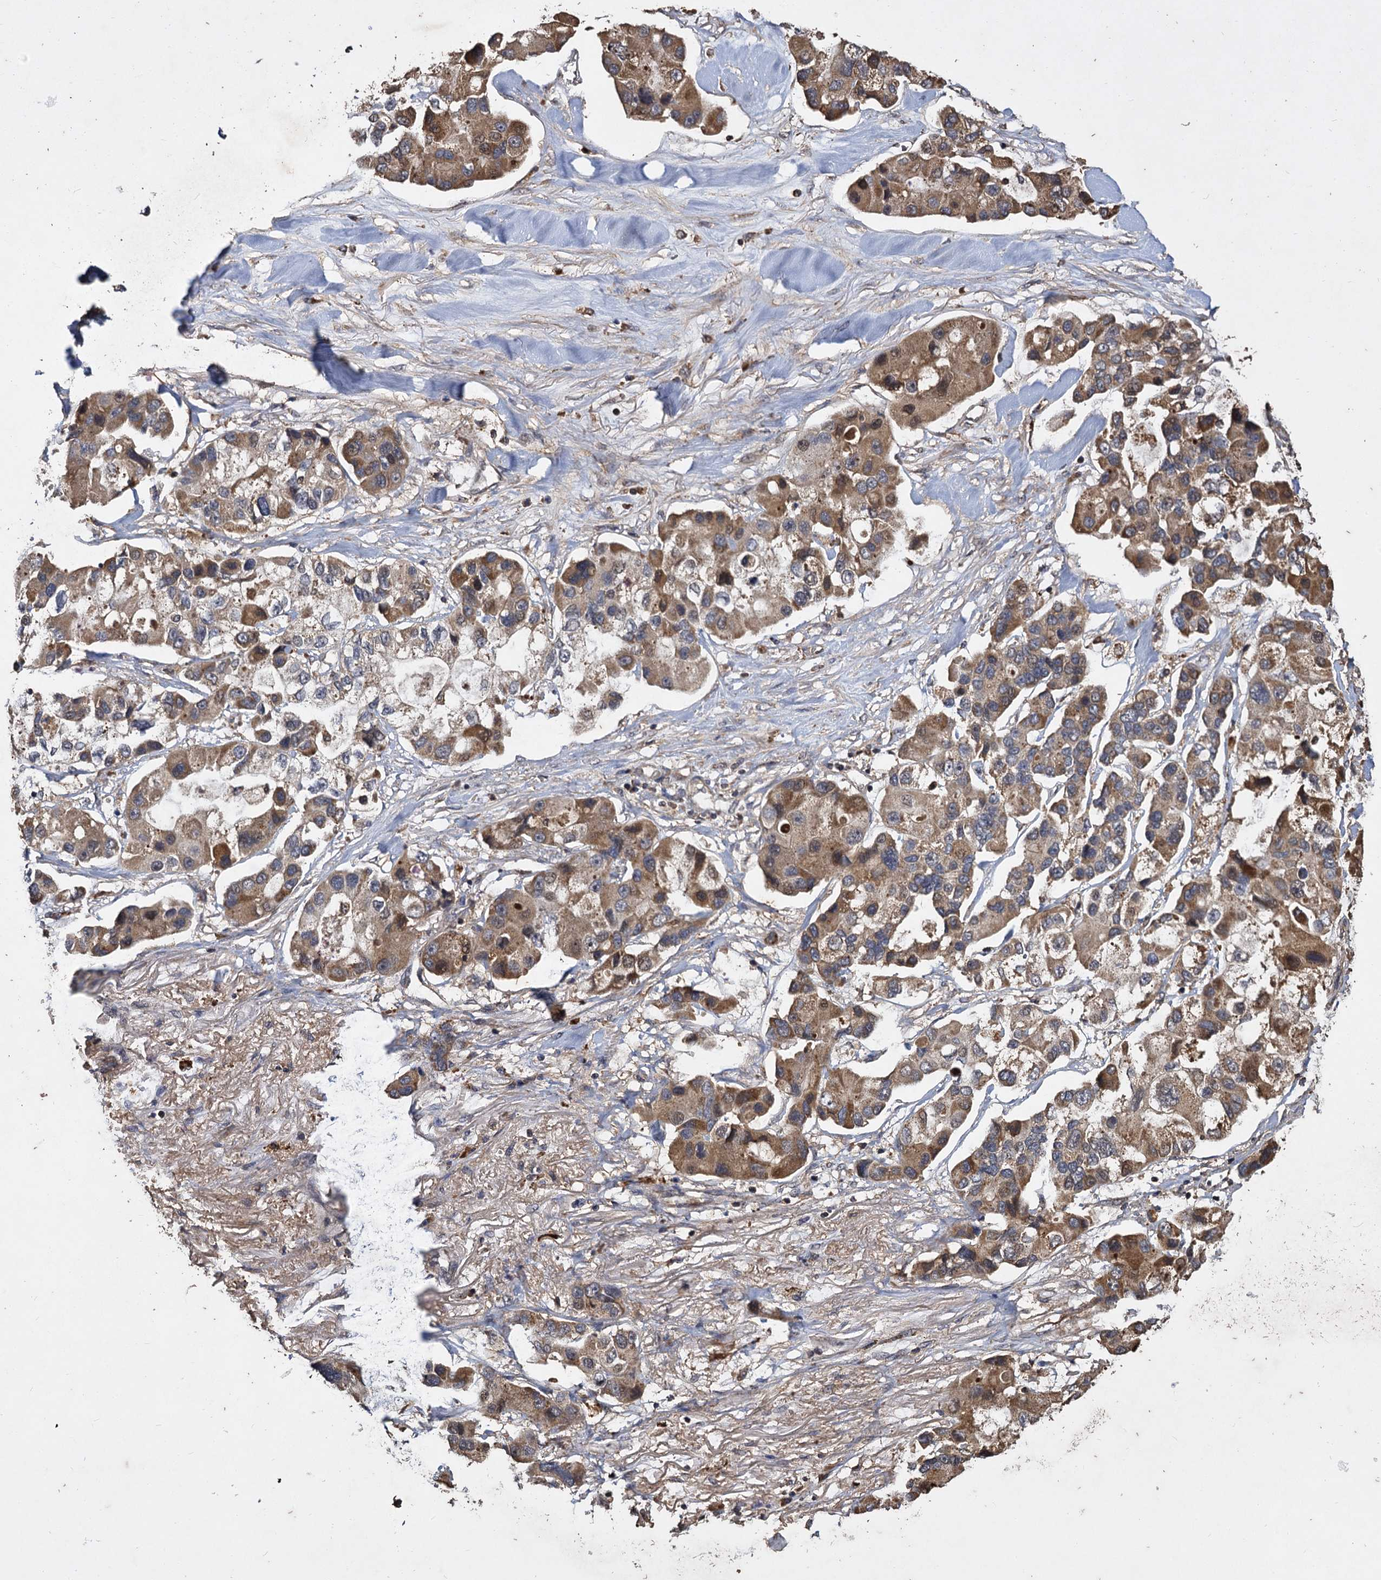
{"staining": {"intensity": "moderate", "quantity": ">75%", "location": "cytoplasmic/membranous"}, "tissue": "lung cancer", "cell_type": "Tumor cells", "image_type": "cancer", "snomed": [{"axis": "morphology", "description": "Adenocarcinoma, NOS"}, {"axis": "topography", "description": "Lung"}], "caption": "Adenocarcinoma (lung) stained for a protein exhibits moderate cytoplasmic/membranous positivity in tumor cells.", "gene": "GCLC", "patient": {"sex": "female", "age": 54}}